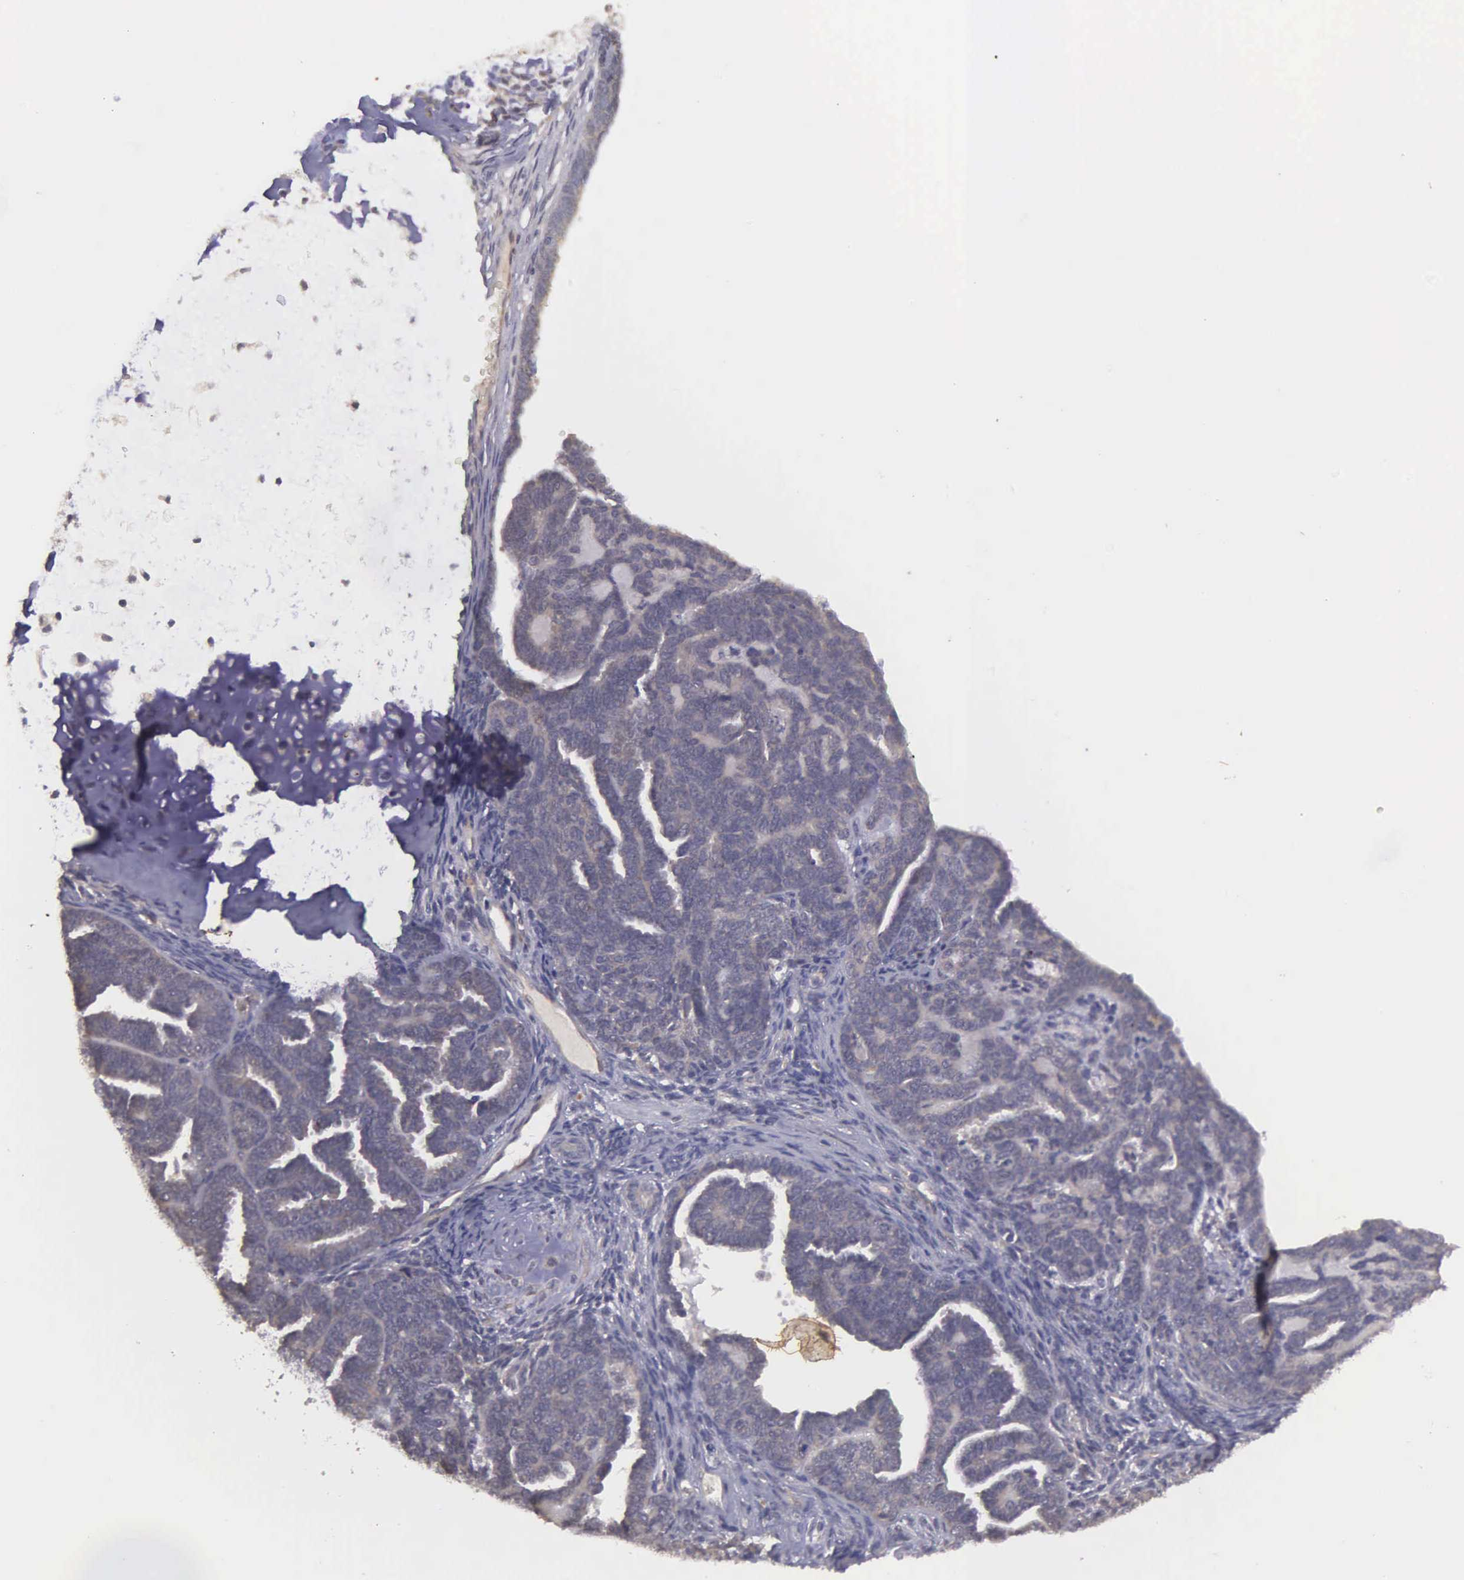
{"staining": {"intensity": "weak", "quantity": ">75%", "location": "cytoplasmic/membranous"}, "tissue": "endometrial cancer", "cell_type": "Tumor cells", "image_type": "cancer", "snomed": [{"axis": "morphology", "description": "Neoplasm, malignant, NOS"}, {"axis": "topography", "description": "Endometrium"}], "caption": "This micrograph exhibits immunohistochemistry staining of endometrial neoplasm (malignant), with low weak cytoplasmic/membranous staining in about >75% of tumor cells.", "gene": "RTL10", "patient": {"sex": "female", "age": 74}}